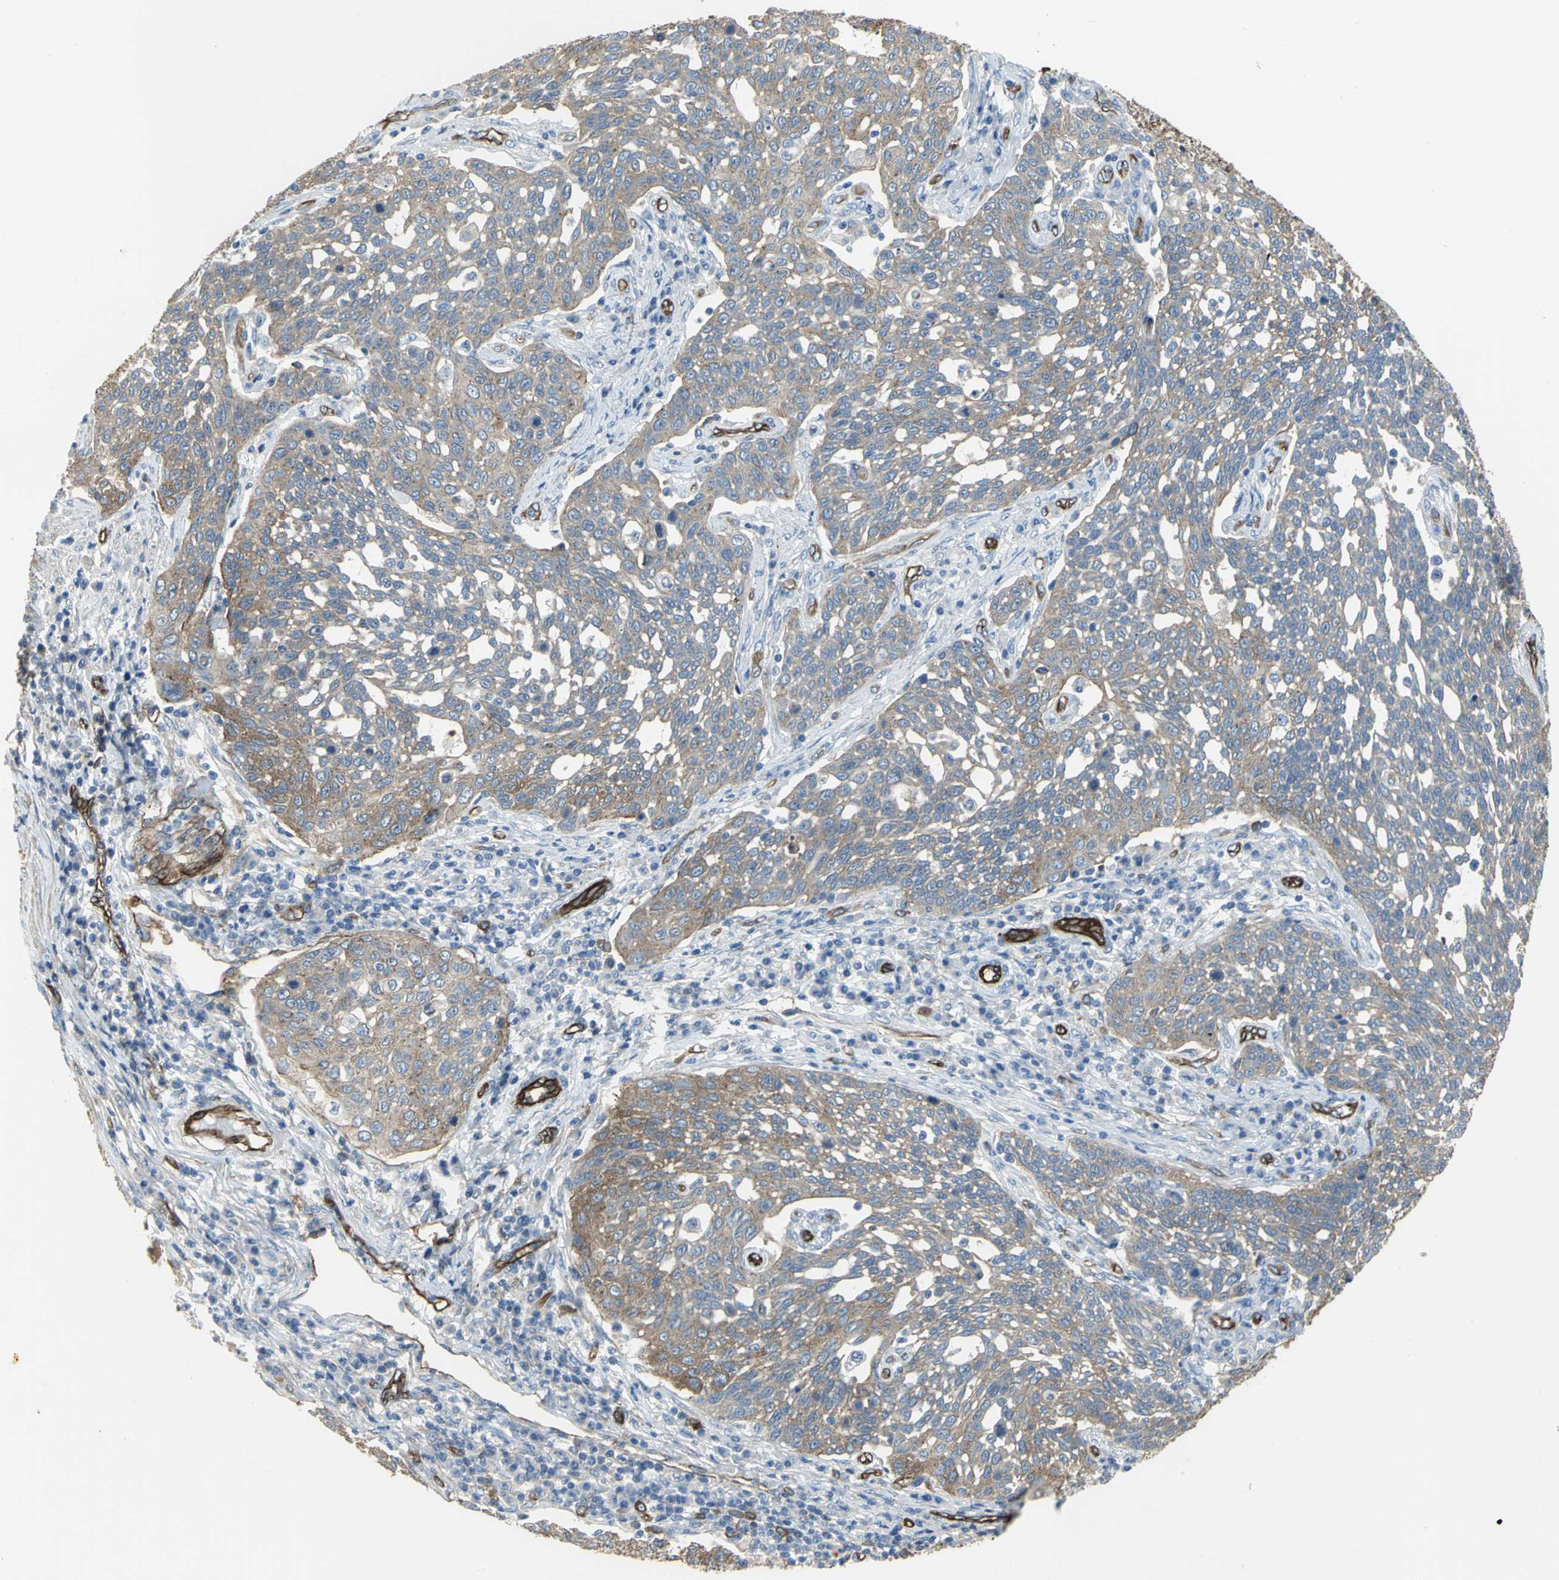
{"staining": {"intensity": "weak", "quantity": ">75%", "location": "cytoplasmic/membranous"}, "tissue": "cervical cancer", "cell_type": "Tumor cells", "image_type": "cancer", "snomed": [{"axis": "morphology", "description": "Squamous cell carcinoma, NOS"}, {"axis": "topography", "description": "Cervix"}], "caption": "A high-resolution photomicrograph shows IHC staining of cervical squamous cell carcinoma, which exhibits weak cytoplasmic/membranous expression in about >75% of tumor cells.", "gene": "FLNB", "patient": {"sex": "female", "age": 34}}